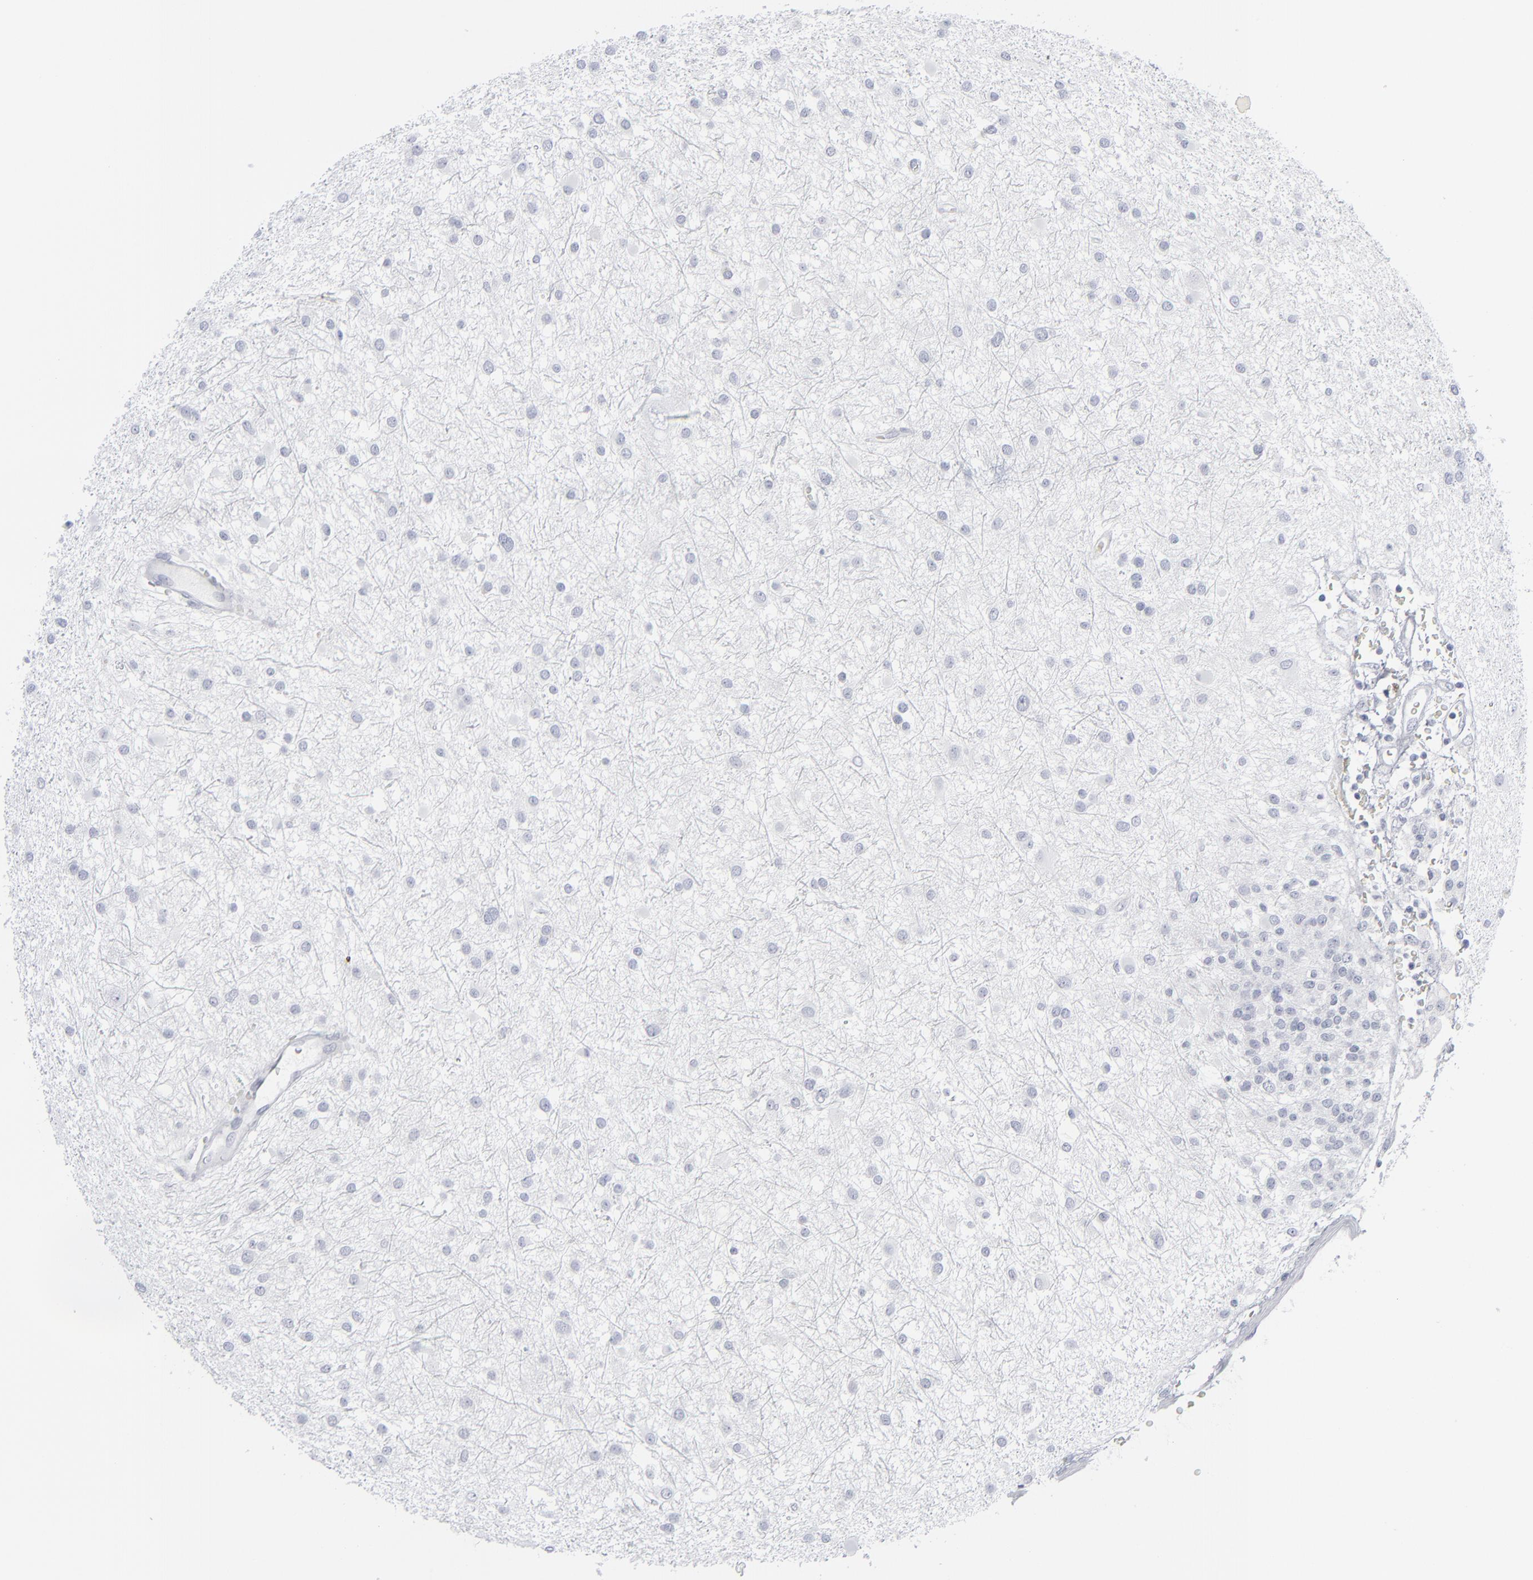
{"staining": {"intensity": "negative", "quantity": "none", "location": "none"}, "tissue": "glioma", "cell_type": "Tumor cells", "image_type": "cancer", "snomed": [{"axis": "morphology", "description": "Glioma, malignant, Low grade"}, {"axis": "topography", "description": "Brain"}], "caption": "This is an IHC micrograph of malignant glioma (low-grade). There is no positivity in tumor cells.", "gene": "MSLN", "patient": {"sex": "female", "age": 36}}